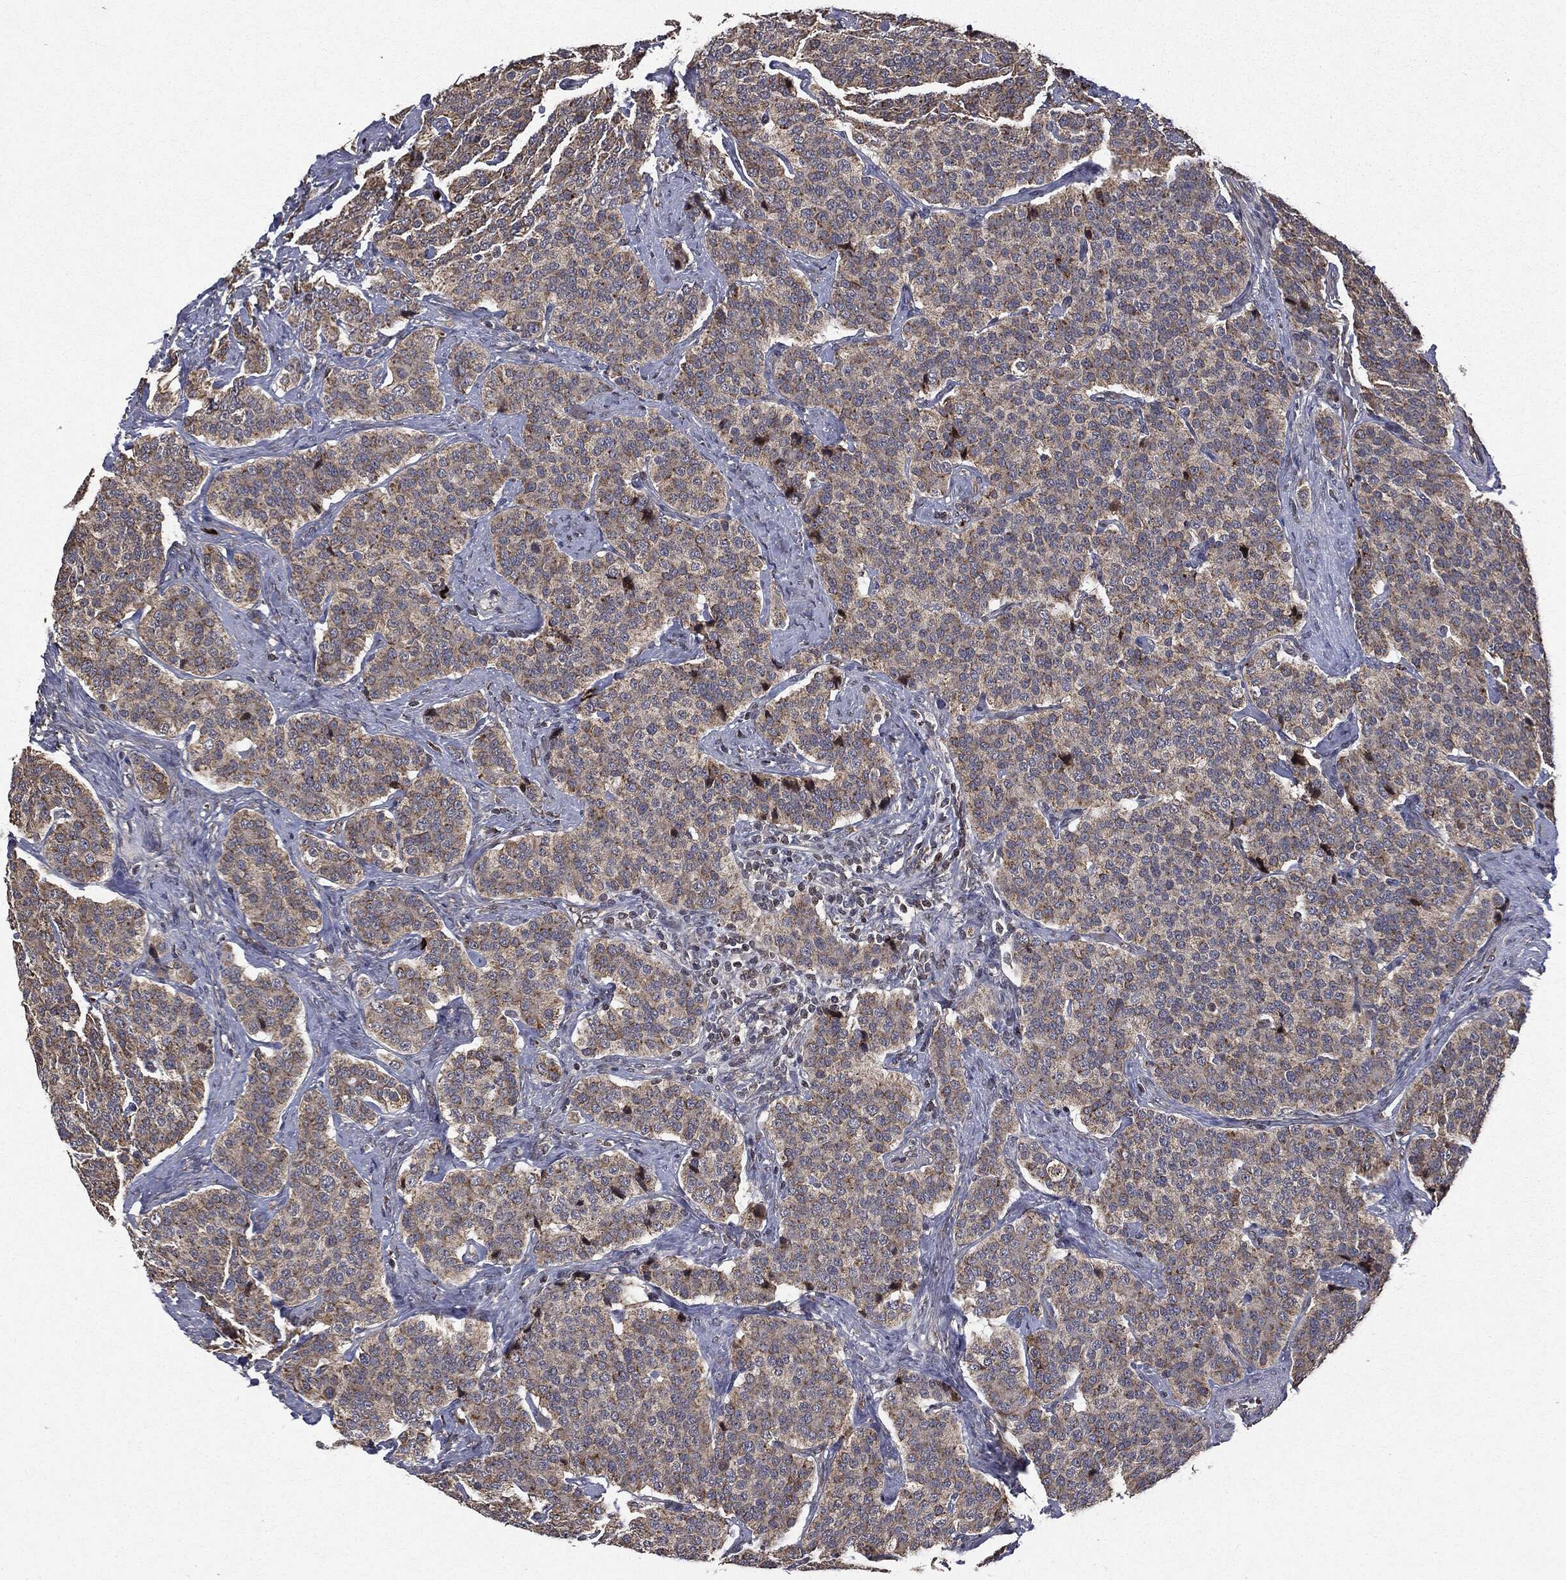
{"staining": {"intensity": "moderate", "quantity": "25%-75%", "location": "cytoplasmic/membranous"}, "tissue": "carcinoid", "cell_type": "Tumor cells", "image_type": "cancer", "snomed": [{"axis": "morphology", "description": "Carcinoid, malignant, NOS"}, {"axis": "topography", "description": "Small intestine"}], "caption": "The image reveals staining of malignant carcinoid, revealing moderate cytoplasmic/membranous protein positivity (brown color) within tumor cells.", "gene": "PLPPR2", "patient": {"sex": "female", "age": 58}}